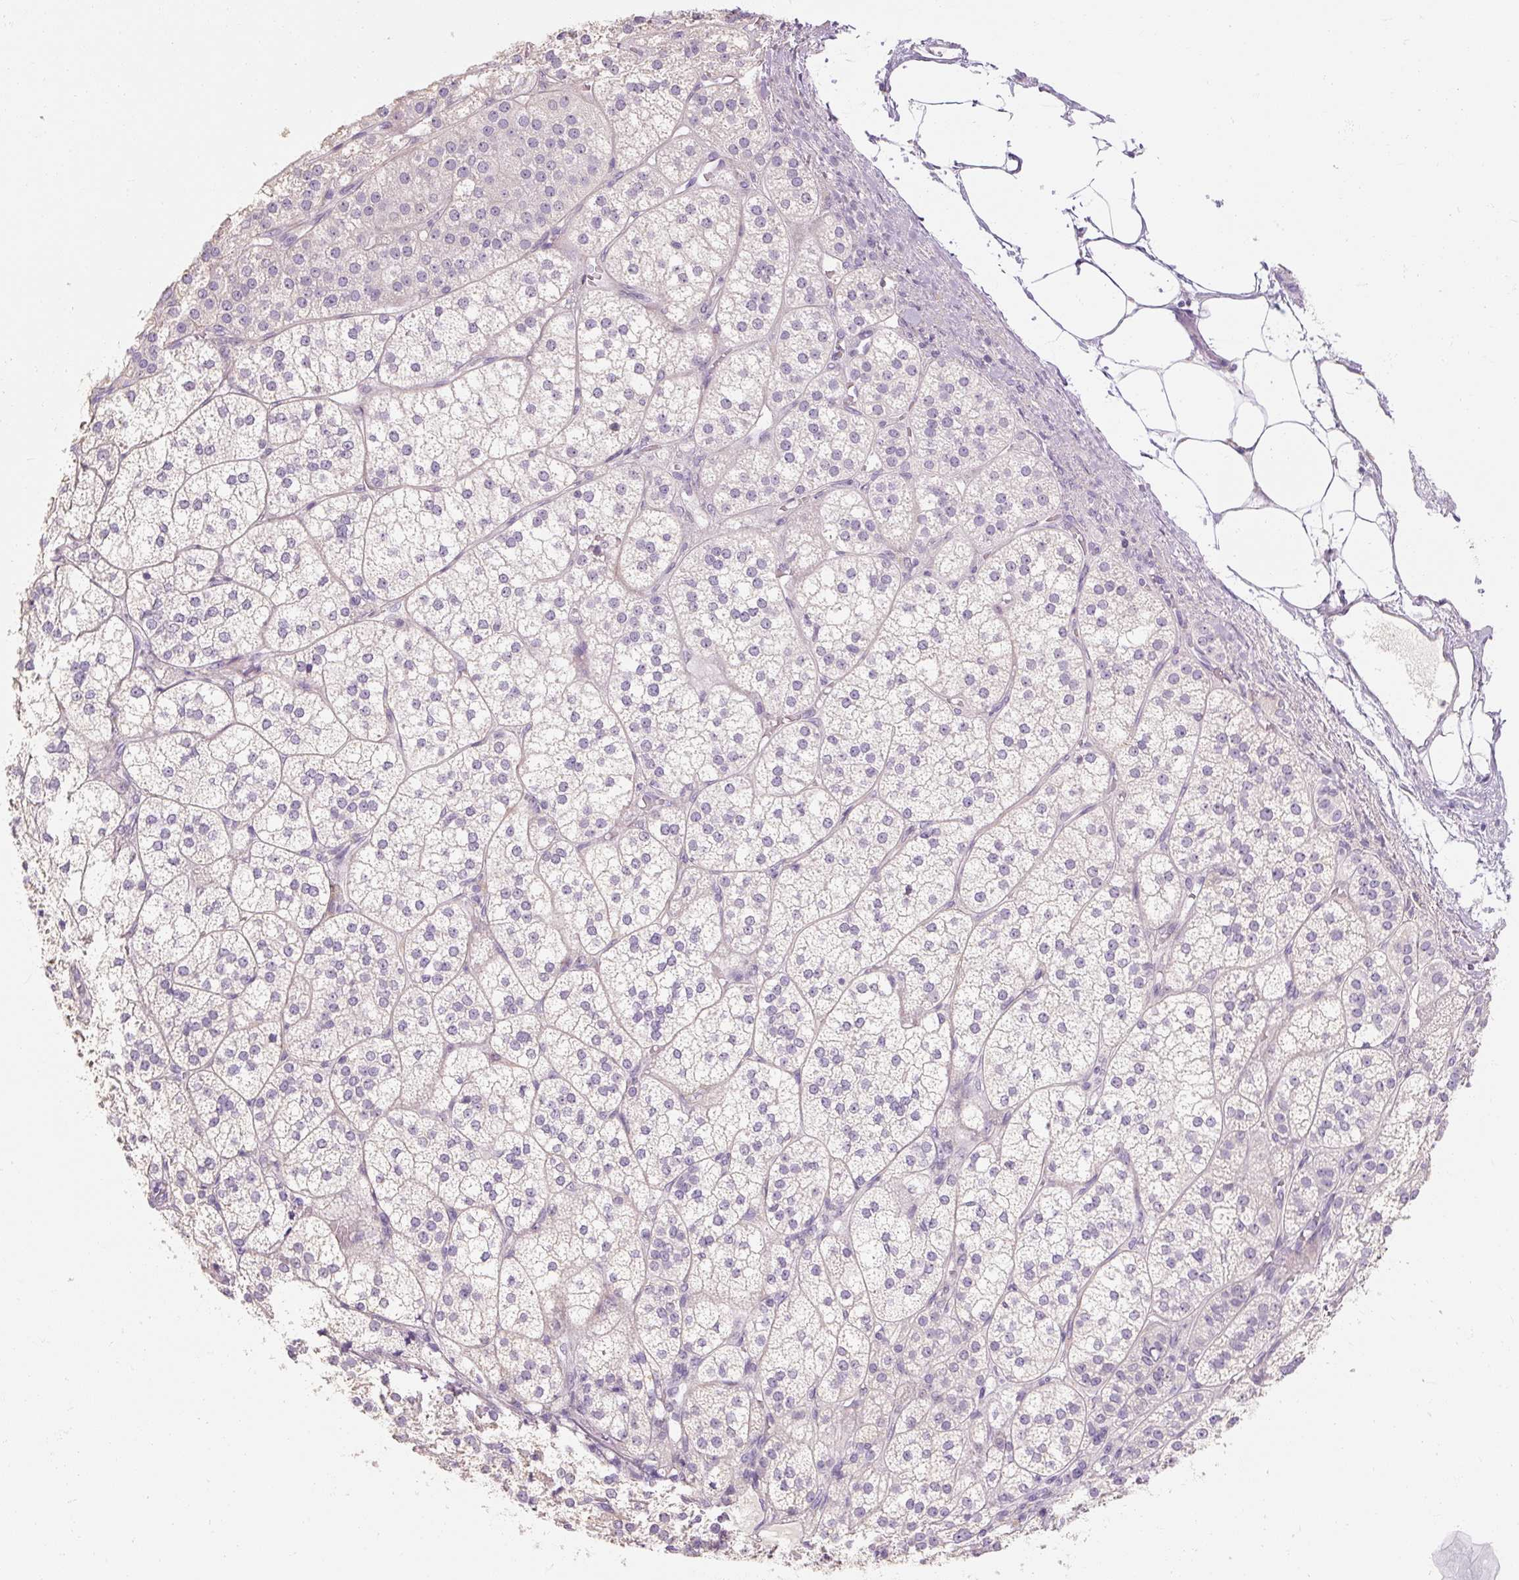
{"staining": {"intensity": "negative", "quantity": "none", "location": "none"}, "tissue": "adrenal gland", "cell_type": "Glandular cells", "image_type": "normal", "snomed": [{"axis": "morphology", "description": "Normal tissue, NOS"}, {"axis": "topography", "description": "Adrenal gland"}], "caption": "IHC photomicrograph of unremarkable adrenal gland stained for a protein (brown), which reveals no expression in glandular cells.", "gene": "NFE2L3", "patient": {"sex": "female", "age": 60}}